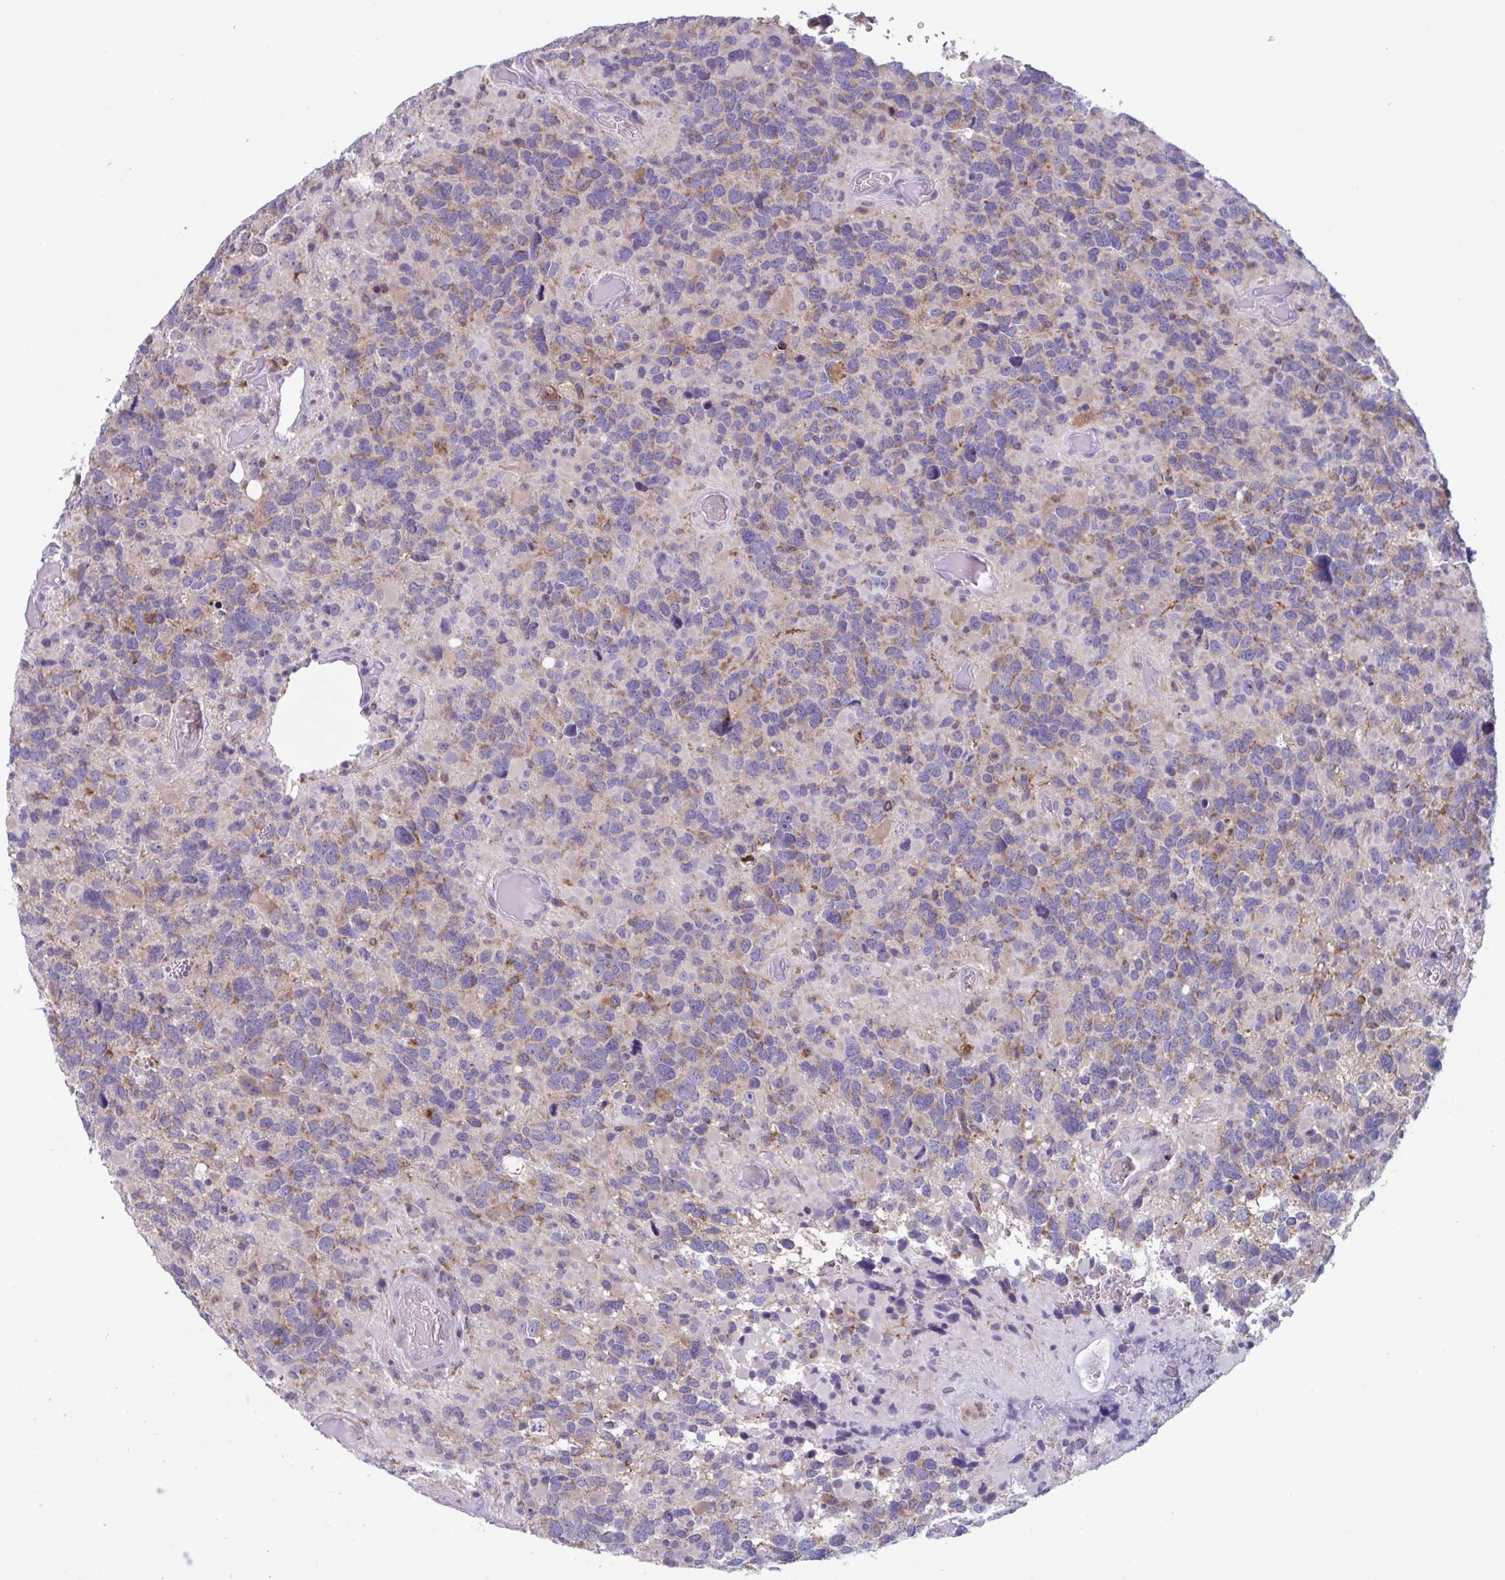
{"staining": {"intensity": "moderate", "quantity": "<25%", "location": "cytoplasmic/membranous"}, "tissue": "glioma", "cell_type": "Tumor cells", "image_type": "cancer", "snomed": [{"axis": "morphology", "description": "Glioma, malignant, High grade"}, {"axis": "topography", "description": "Brain"}], "caption": "This photomicrograph reveals immunohistochemistry (IHC) staining of malignant glioma (high-grade), with low moderate cytoplasmic/membranous positivity in approximately <25% of tumor cells.", "gene": "NIPSNAP1", "patient": {"sex": "female", "age": 40}}